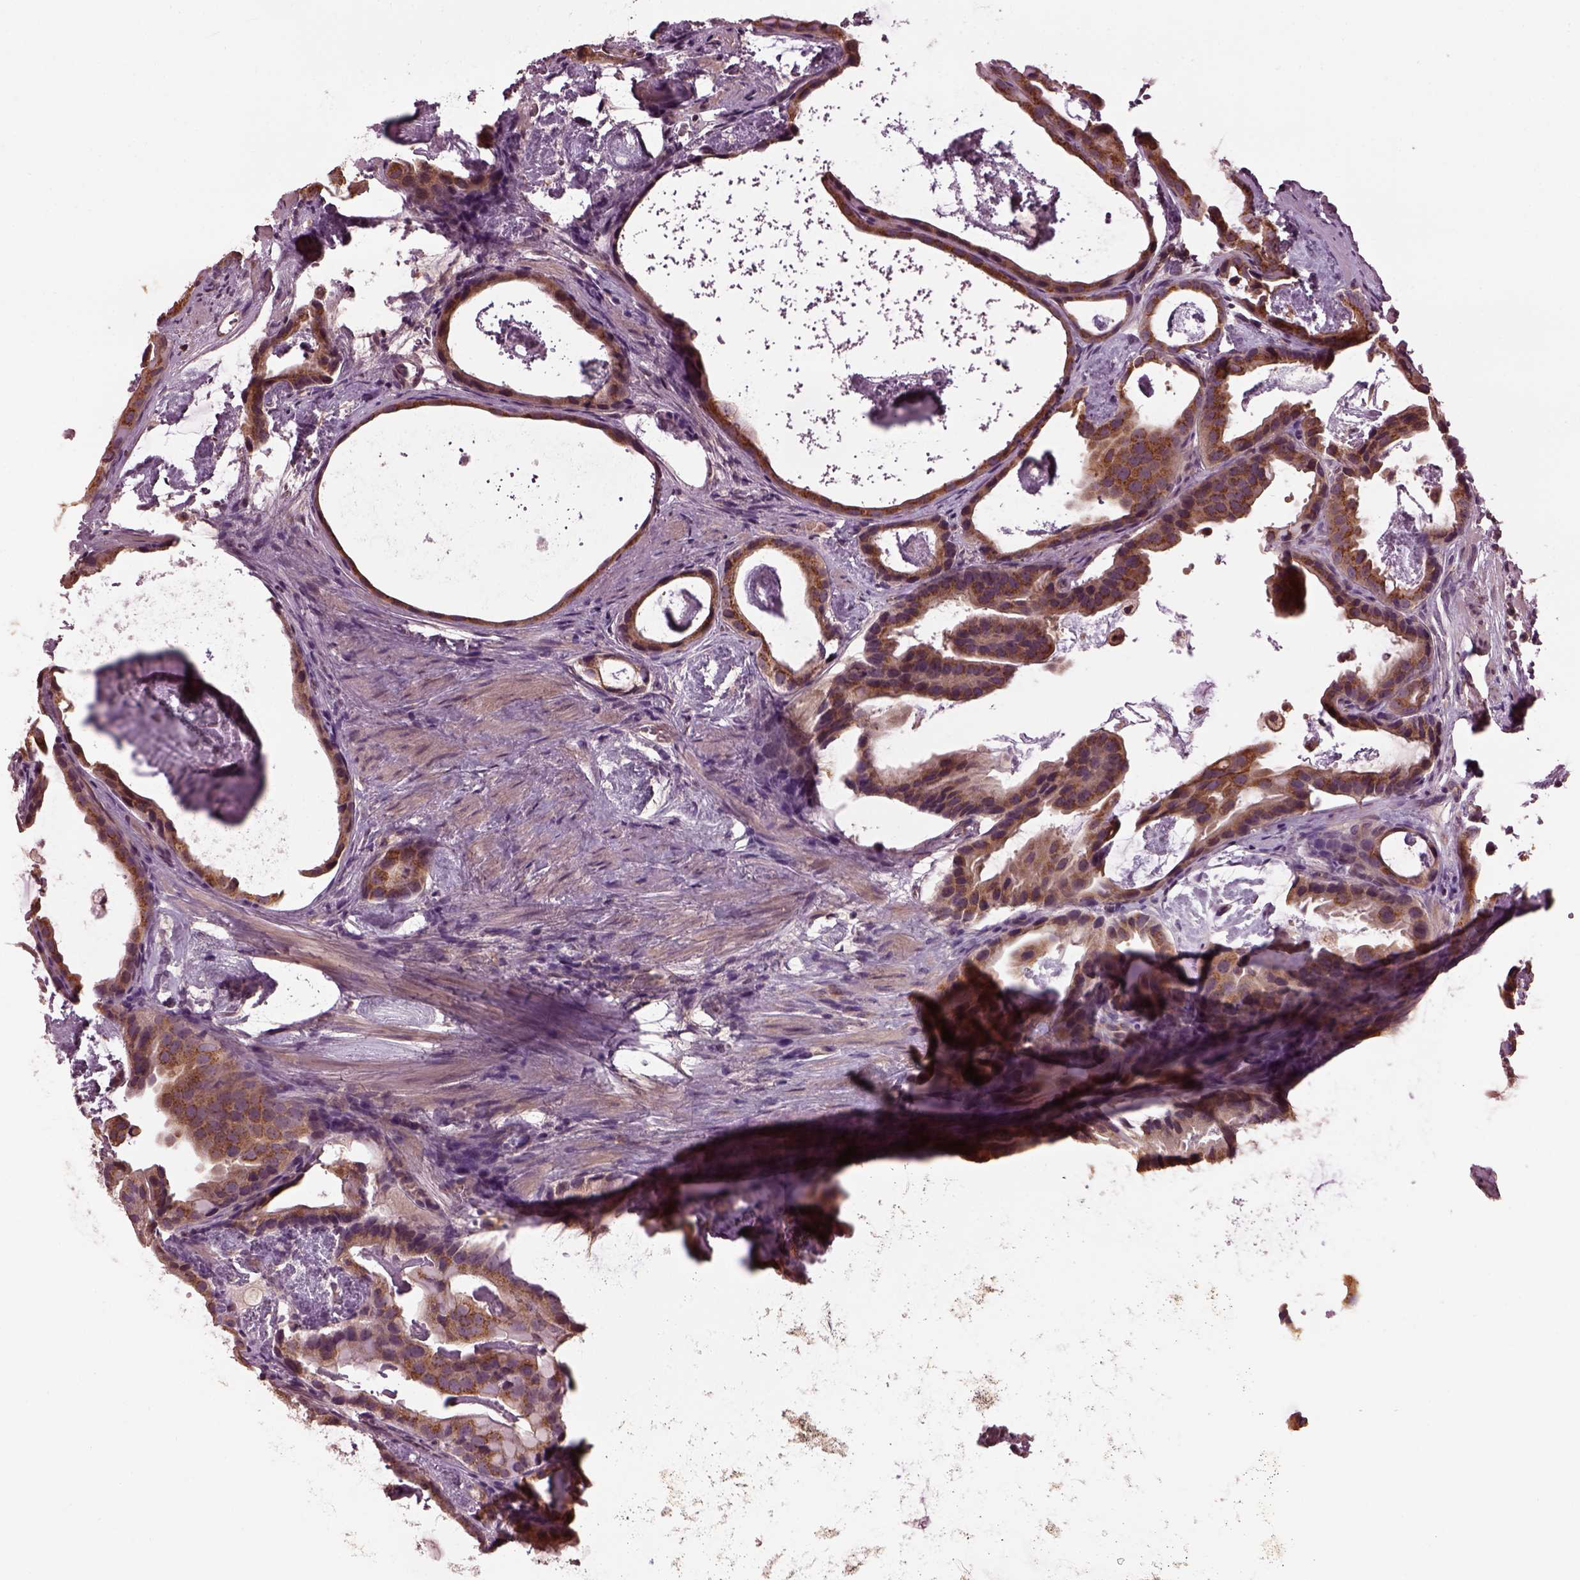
{"staining": {"intensity": "moderate", "quantity": "25%-75%", "location": "cytoplasmic/membranous"}, "tissue": "prostate cancer", "cell_type": "Tumor cells", "image_type": "cancer", "snomed": [{"axis": "morphology", "description": "Adenocarcinoma, Low grade"}, {"axis": "topography", "description": "Prostate and seminal vesicle, NOS"}], "caption": "Immunohistochemical staining of adenocarcinoma (low-grade) (prostate) reveals medium levels of moderate cytoplasmic/membranous protein expression in approximately 25%-75% of tumor cells. The protein is shown in brown color, while the nuclei are stained blue.", "gene": "RUFY3", "patient": {"sex": "male", "age": 71}}